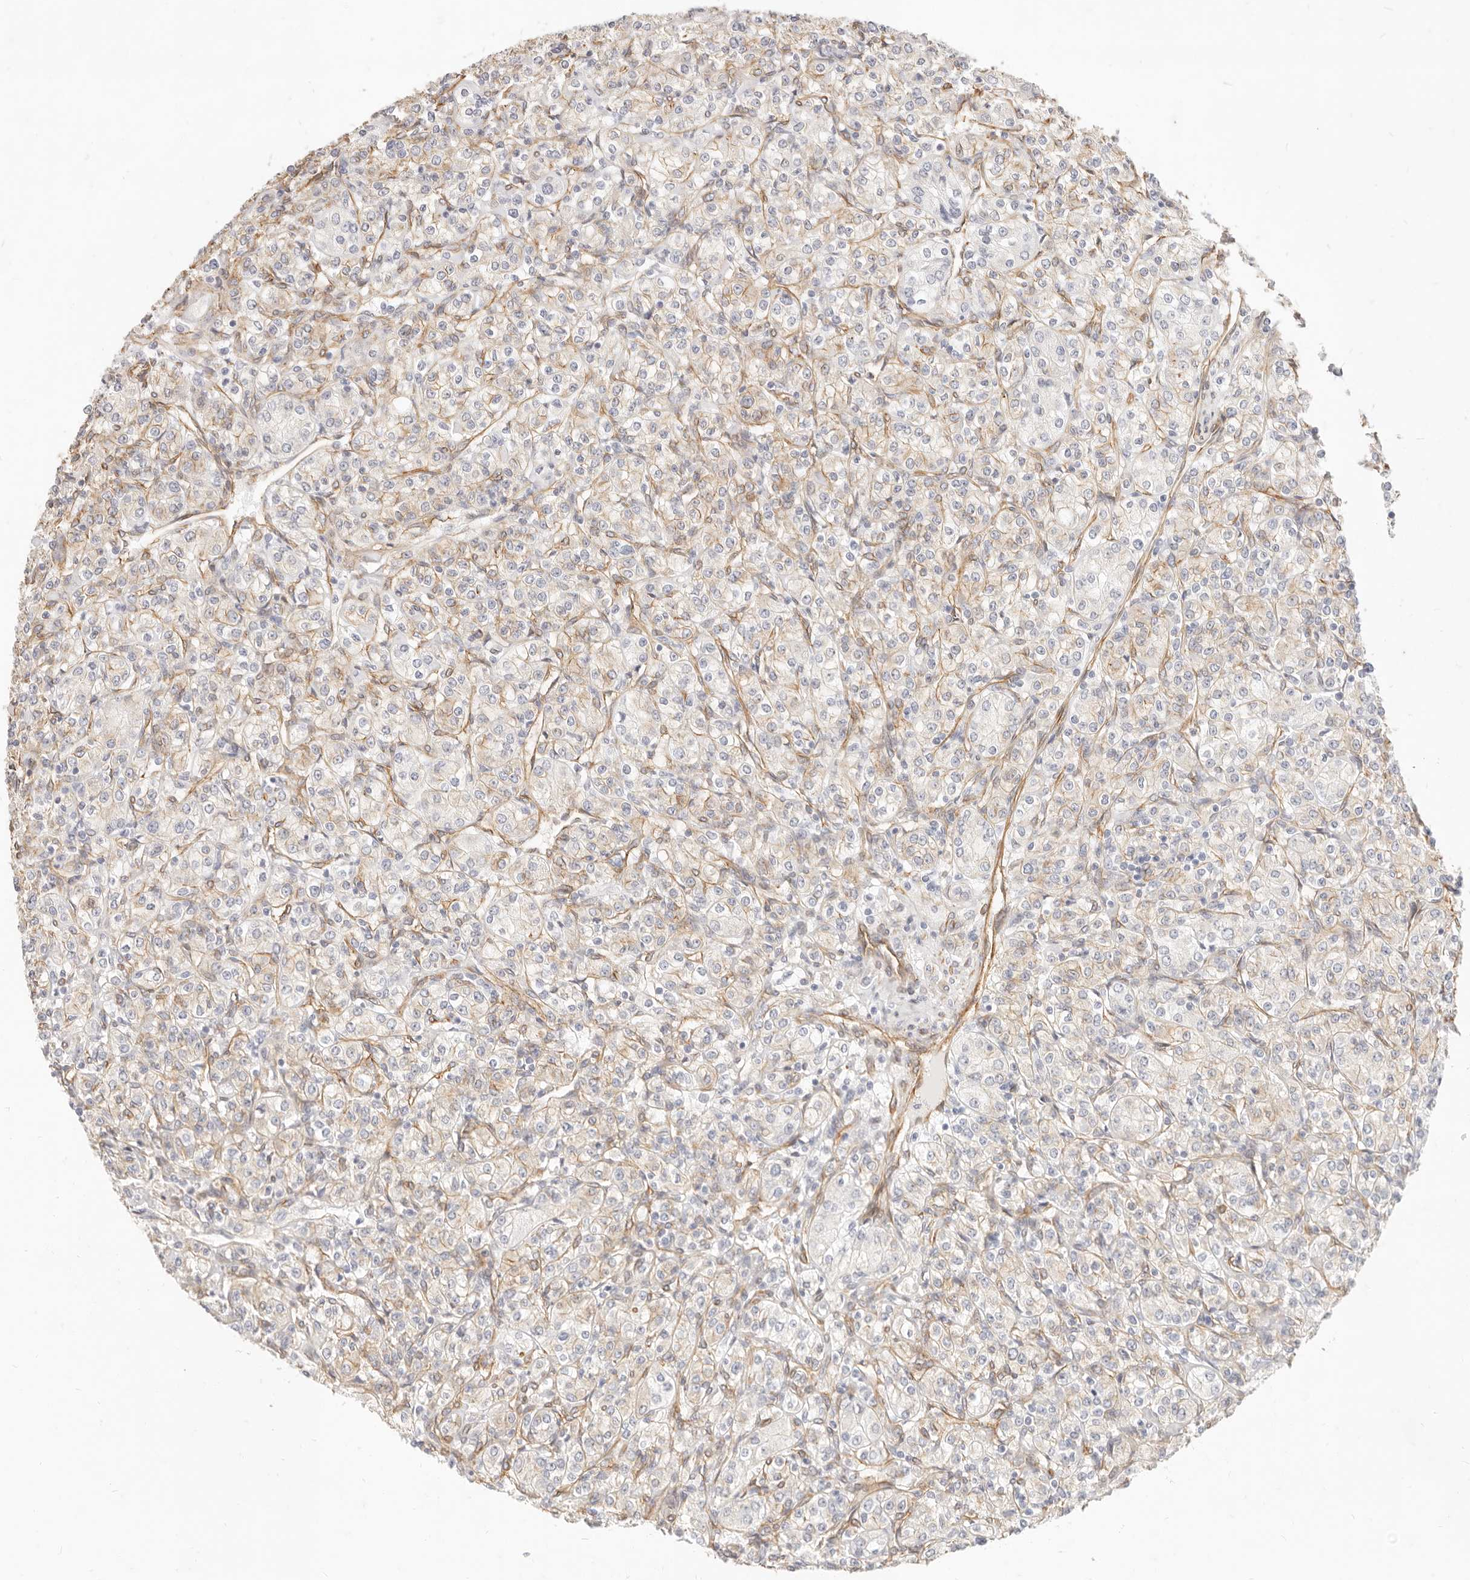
{"staining": {"intensity": "weak", "quantity": "25%-75%", "location": "cytoplasmic/membranous"}, "tissue": "renal cancer", "cell_type": "Tumor cells", "image_type": "cancer", "snomed": [{"axis": "morphology", "description": "Adenocarcinoma, NOS"}, {"axis": "topography", "description": "Kidney"}], "caption": "The immunohistochemical stain shows weak cytoplasmic/membranous staining in tumor cells of renal cancer tissue.", "gene": "NUS1", "patient": {"sex": "male", "age": 77}}